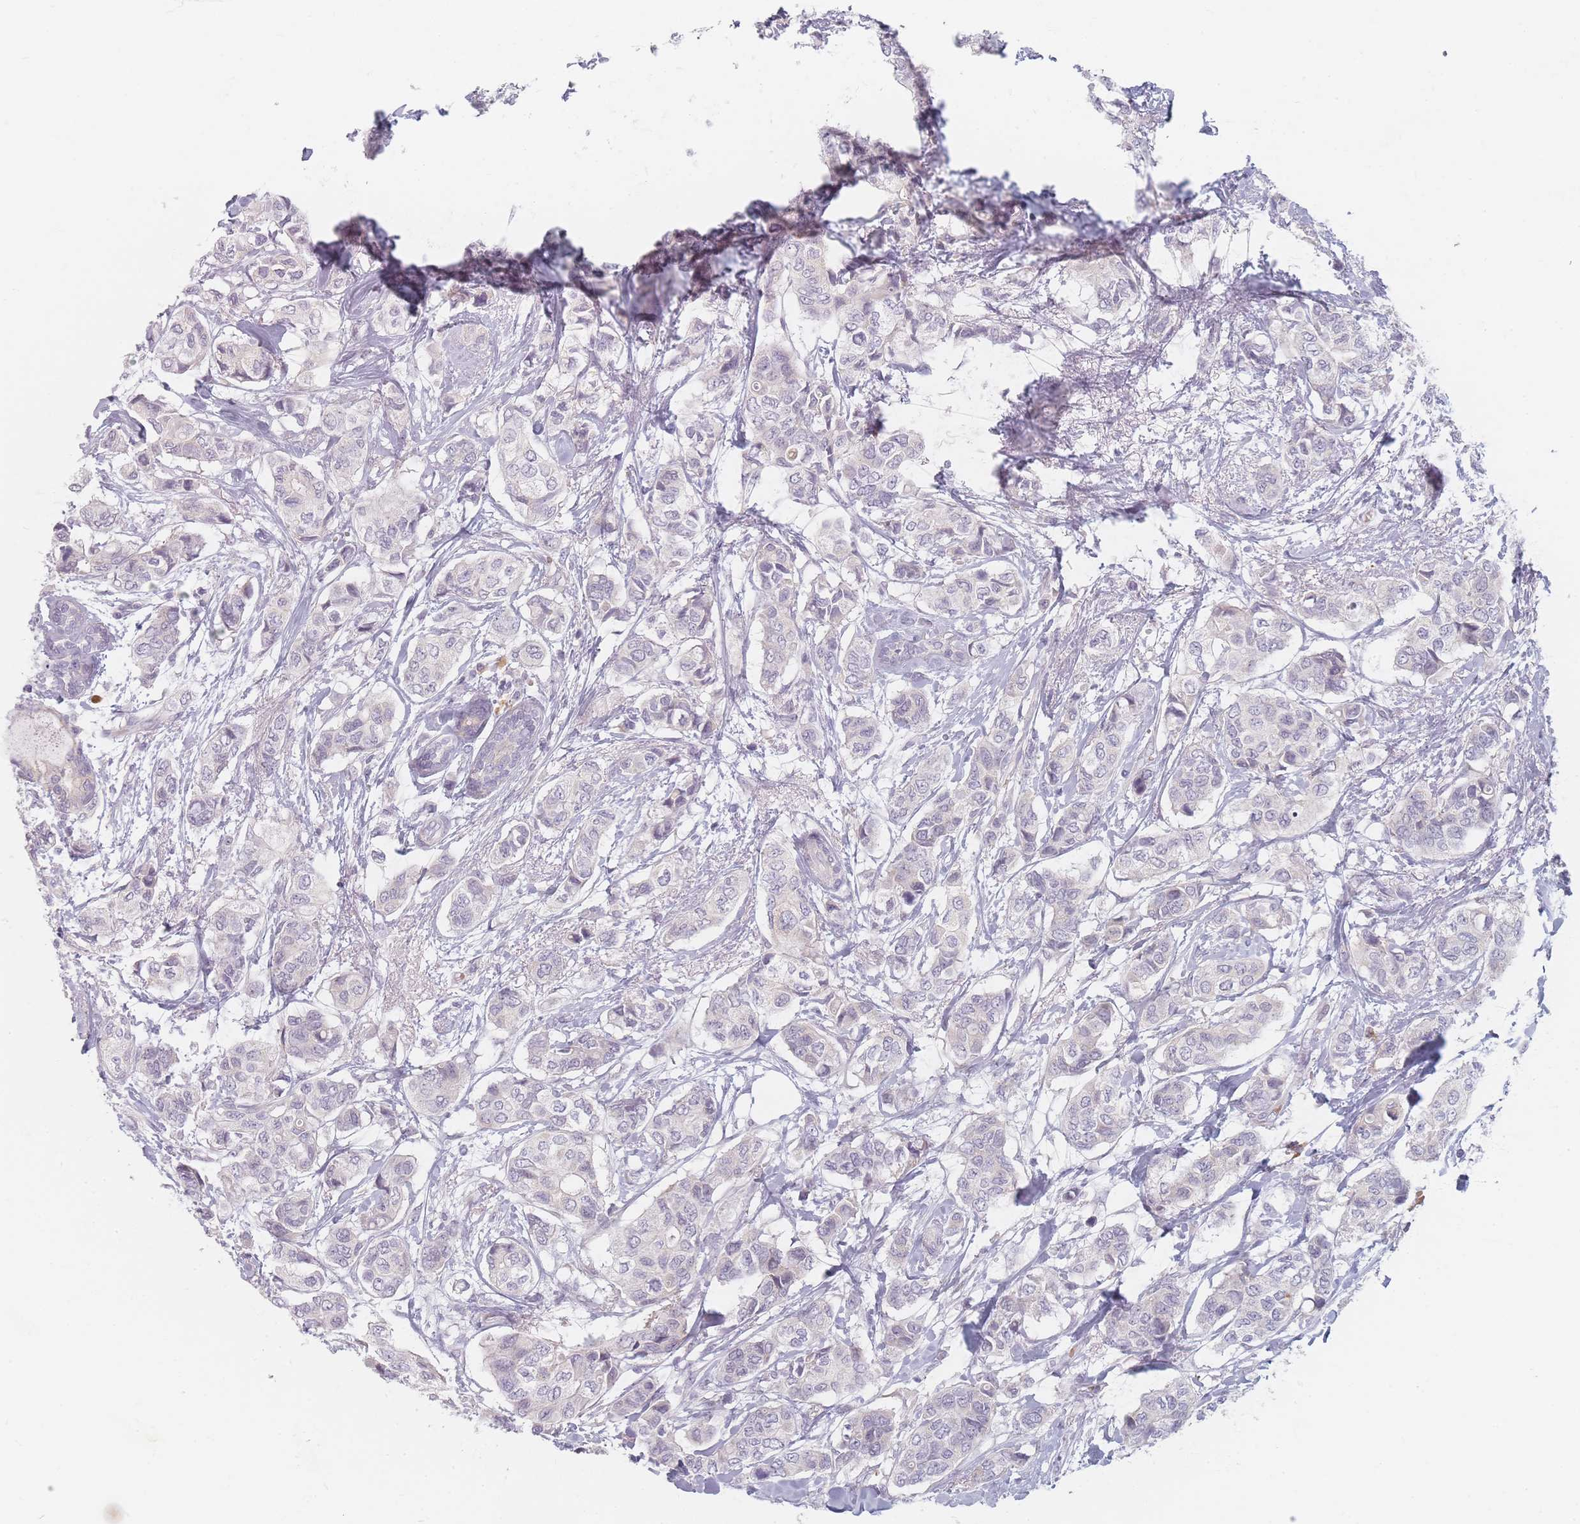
{"staining": {"intensity": "negative", "quantity": "none", "location": "none"}, "tissue": "breast cancer", "cell_type": "Tumor cells", "image_type": "cancer", "snomed": [{"axis": "morphology", "description": "Lobular carcinoma"}, {"axis": "topography", "description": "Breast"}], "caption": "Lobular carcinoma (breast) stained for a protein using immunohistochemistry (IHC) displays no expression tumor cells.", "gene": "TMOD1", "patient": {"sex": "female", "age": 51}}